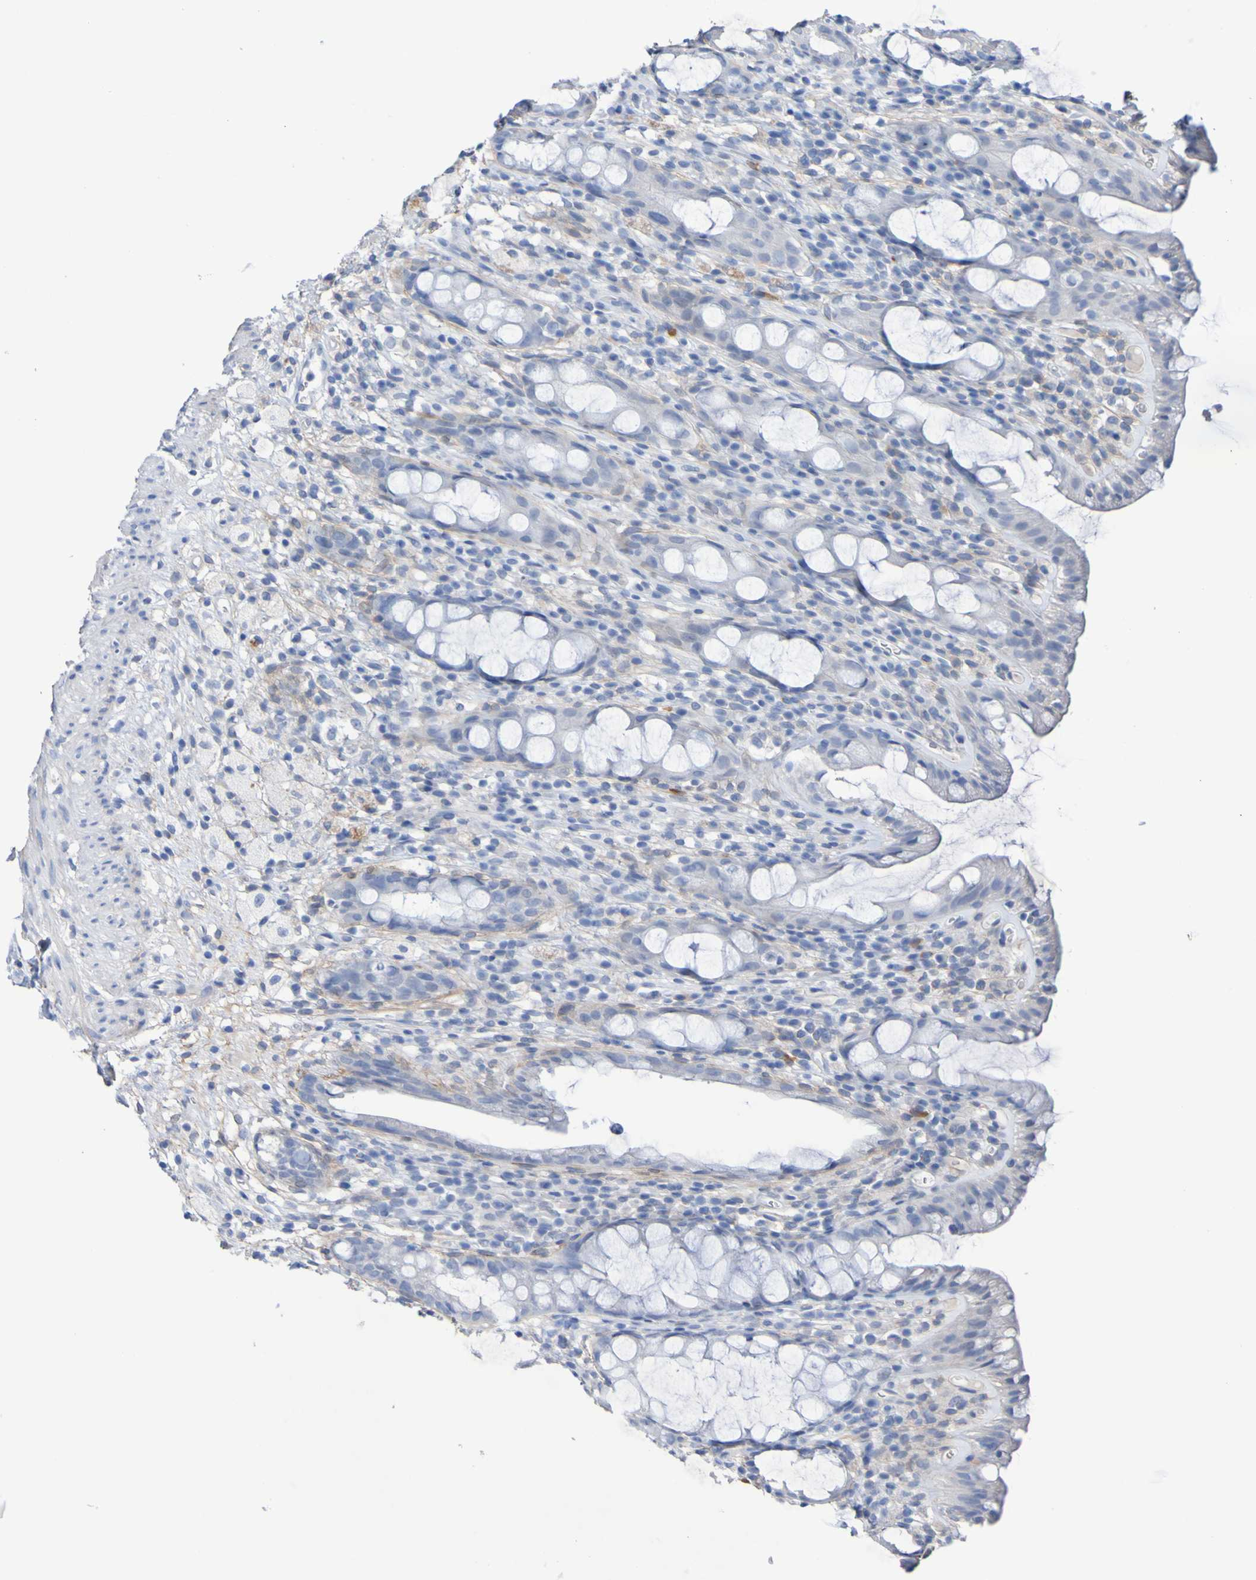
{"staining": {"intensity": "negative", "quantity": "none", "location": "none"}, "tissue": "rectum", "cell_type": "Glandular cells", "image_type": "normal", "snomed": [{"axis": "morphology", "description": "Normal tissue, NOS"}, {"axis": "topography", "description": "Rectum"}], "caption": "IHC of unremarkable rectum exhibits no positivity in glandular cells.", "gene": "SGCB", "patient": {"sex": "male", "age": 44}}